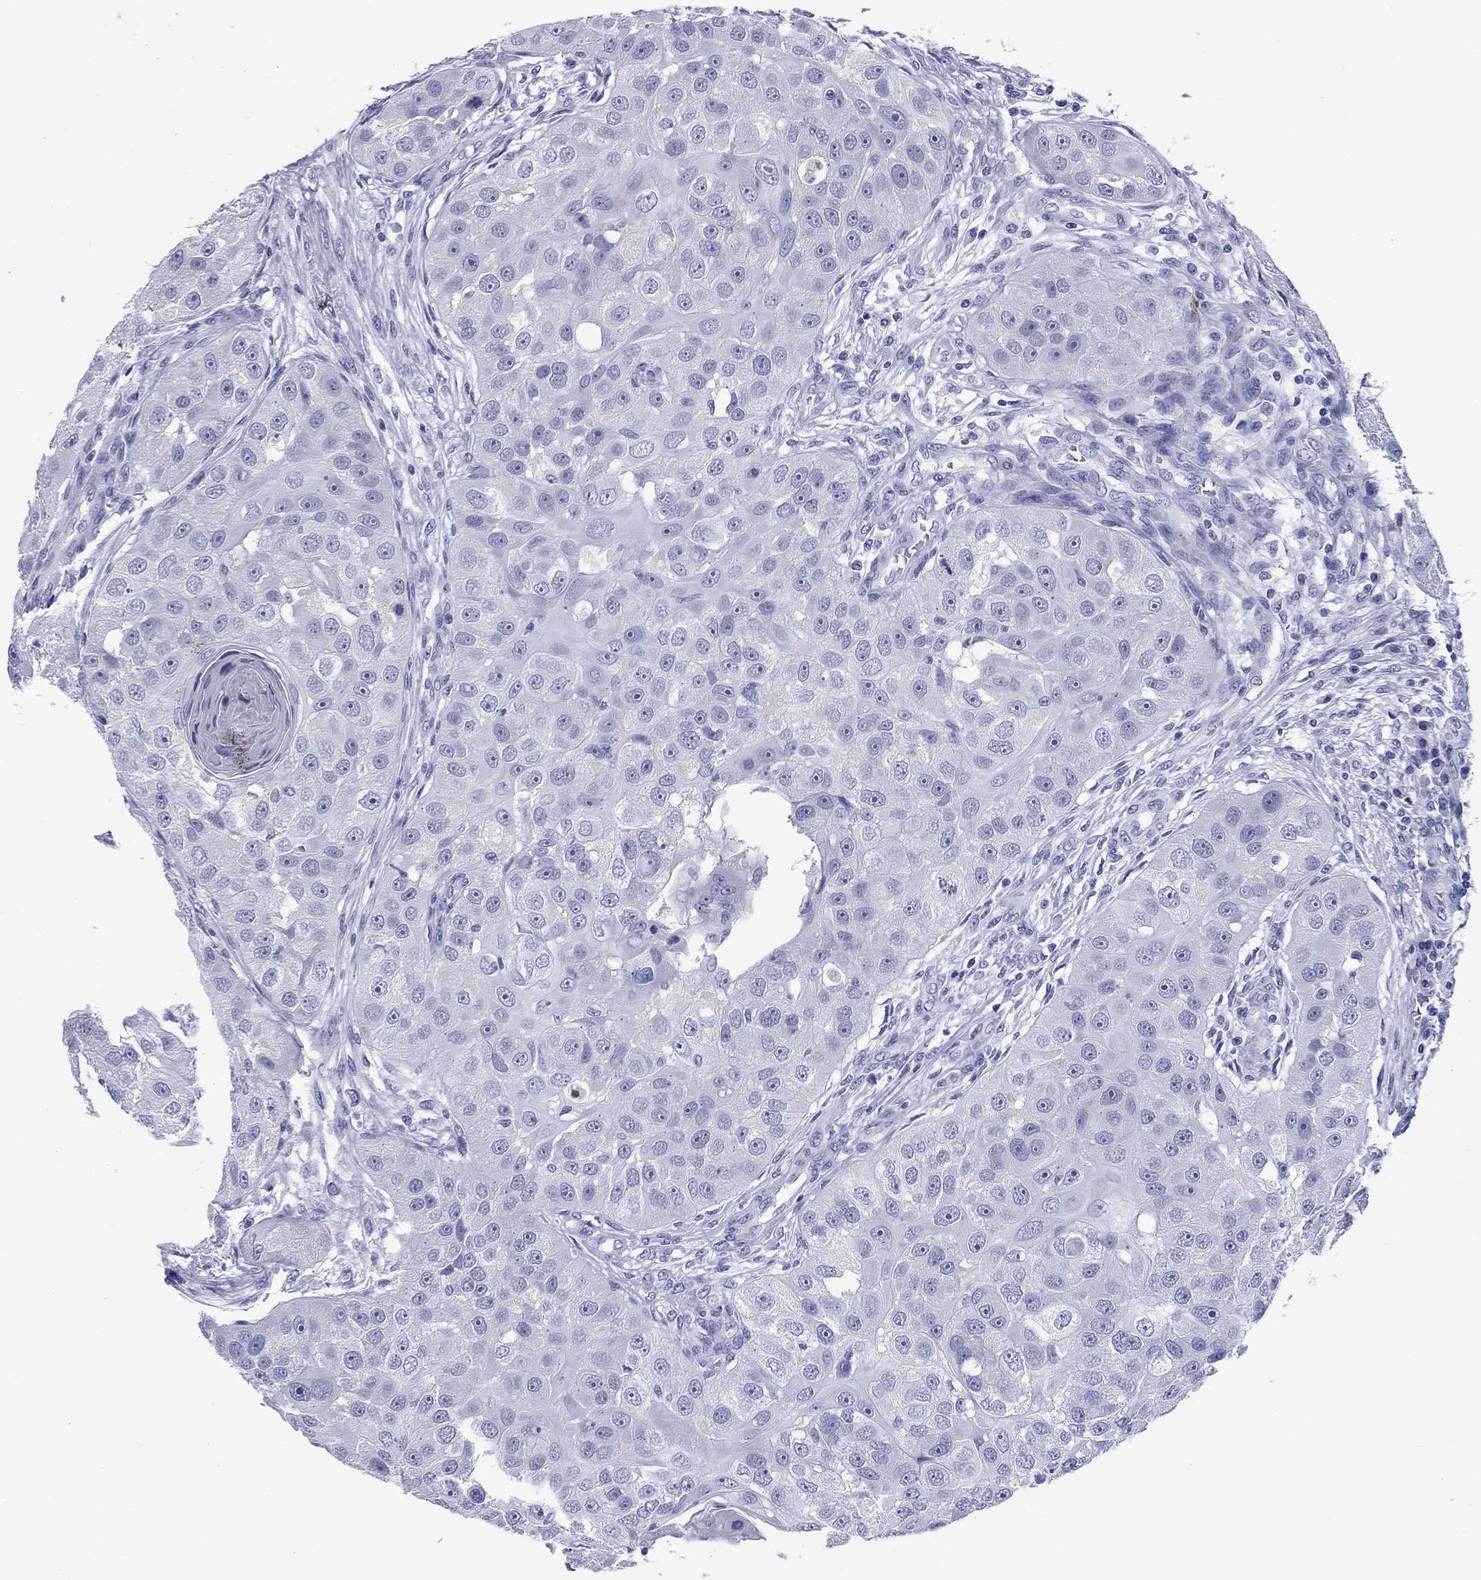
{"staining": {"intensity": "negative", "quantity": "none", "location": "none"}, "tissue": "head and neck cancer", "cell_type": "Tumor cells", "image_type": "cancer", "snomed": [{"axis": "morphology", "description": "Normal tissue, NOS"}, {"axis": "morphology", "description": "Squamous cell carcinoma, NOS"}, {"axis": "topography", "description": "Skeletal muscle"}, {"axis": "topography", "description": "Head-Neck"}], "caption": "Immunohistochemistry (IHC) micrograph of head and neck squamous cell carcinoma stained for a protein (brown), which displays no expression in tumor cells.", "gene": "NPPA", "patient": {"sex": "male", "age": 51}}